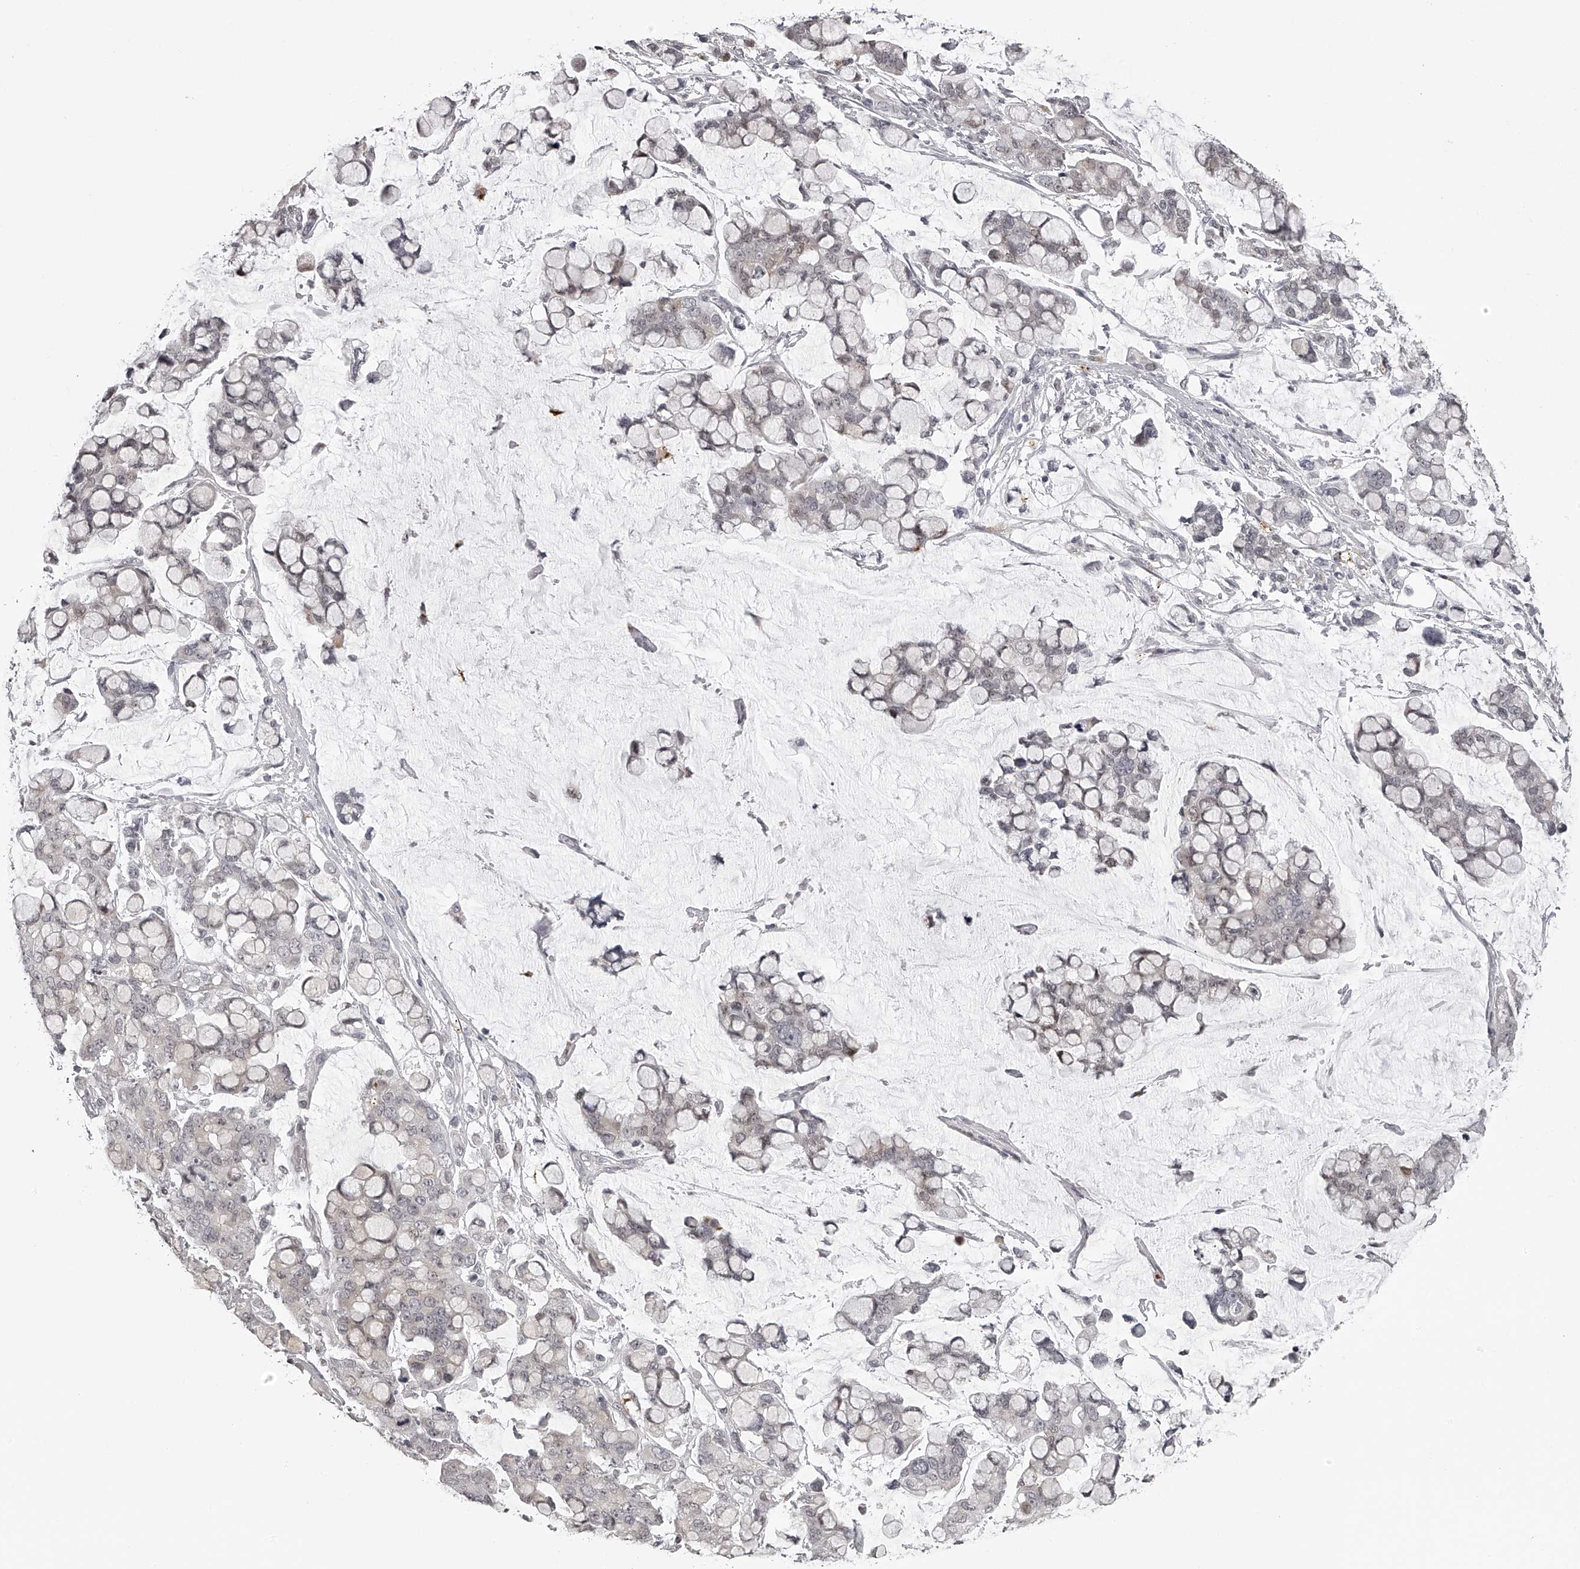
{"staining": {"intensity": "weak", "quantity": "<25%", "location": "cytoplasmic/membranous"}, "tissue": "stomach cancer", "cell_type": "Tumor cells", "image_type": "cancer", "snomed": [{"axis": "morphology", "description": "Adenocarcinoma, NOS"}, {"axis": "topography", "description": "Stomach, lower"}], "caption": "This is an IHC histopathology image of stomach cancer (adenocarcinoma). There is no expression in tumor cells.", "gene": "RNF220", "patient": {"sex": "male", "age": 84}}